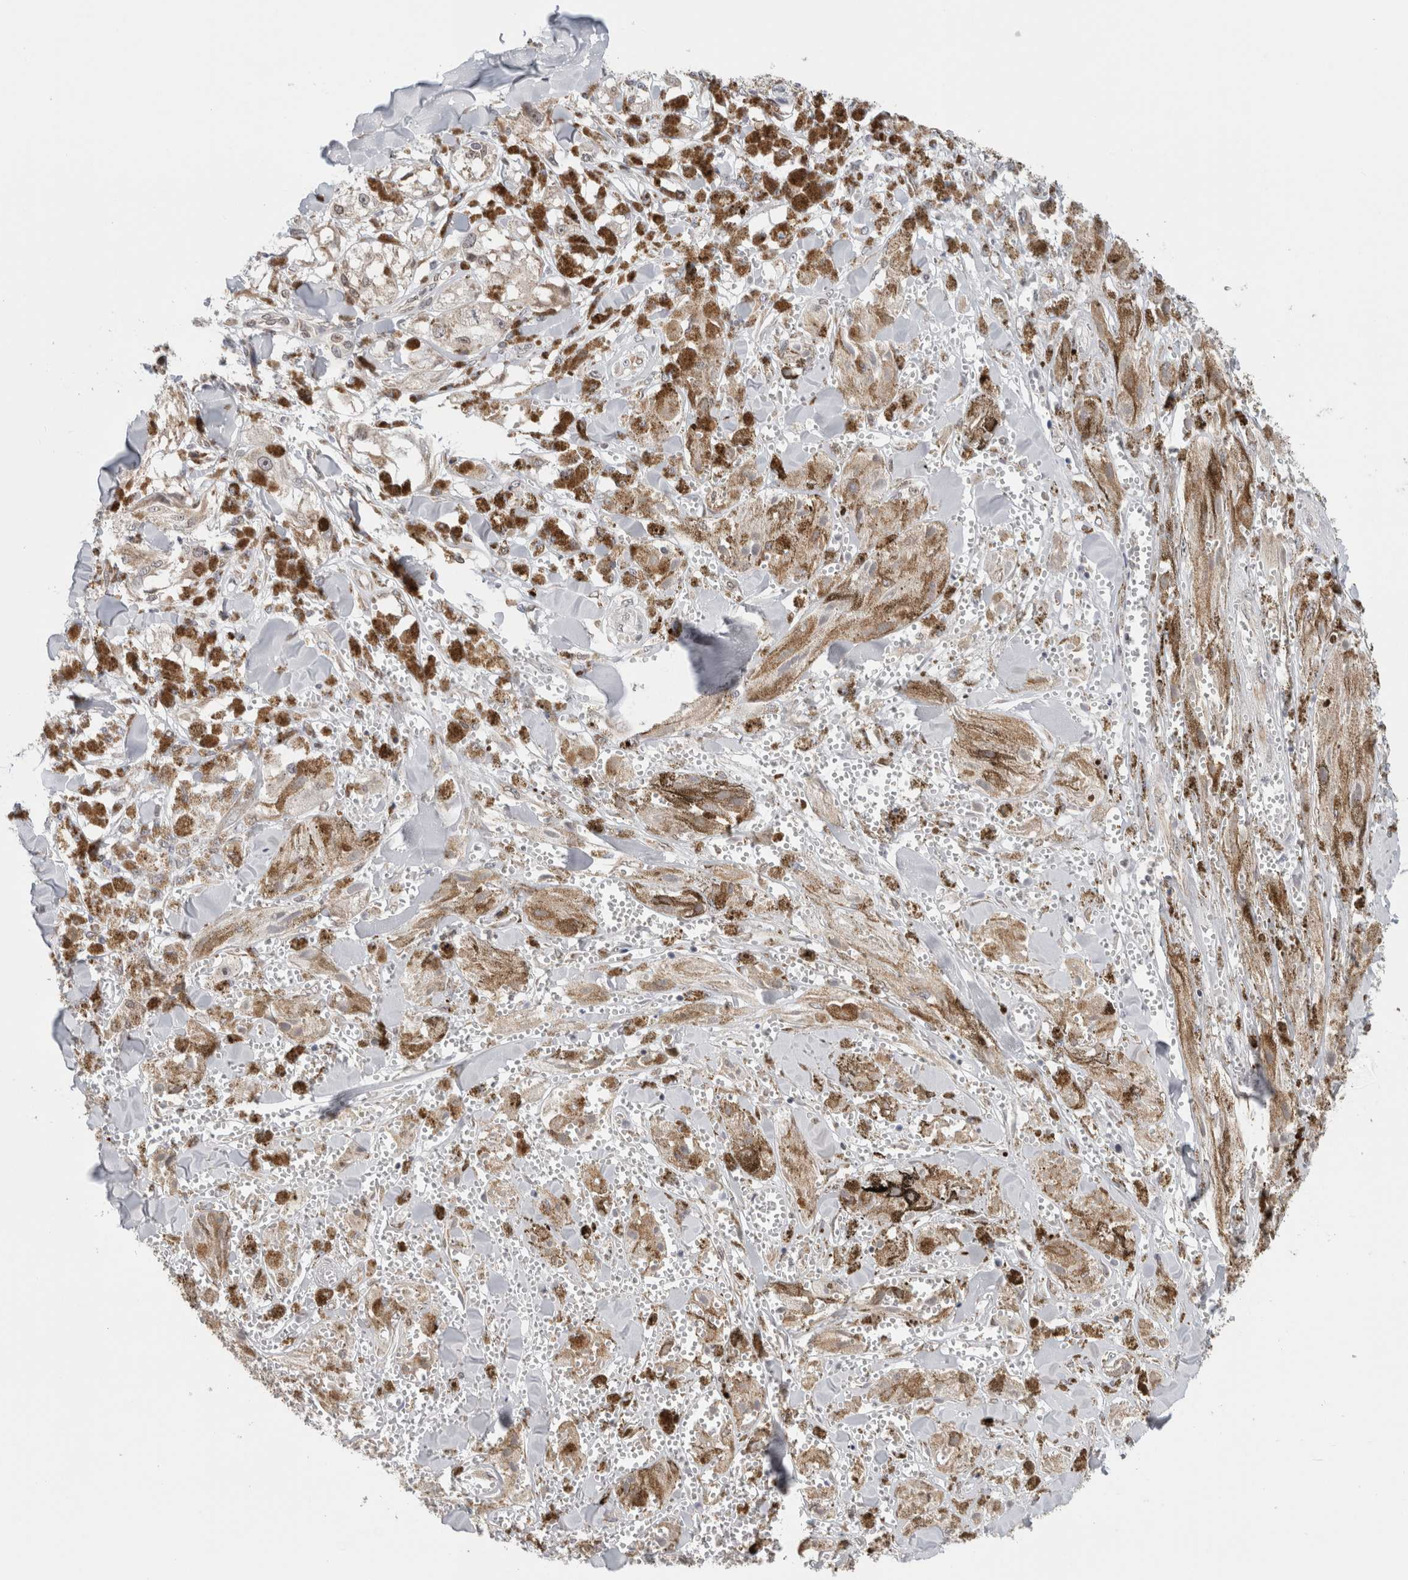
{"staining": {"intensity": "negative", "quantity": "none", "location": "none"}, "tissue": "melanoma", "cell_type": "Tumor cells", "image_type": "cancer", "snomed": [{"axis": "morphology", "description": "Malignant melanoma, NOS"}, {"axis": "topography", "description": "Skin"}], "caption": "An immunohistochemistry photomicrograph of melanoma is shown. There is no staining in tumor cells of melanoma.", "gene": "RBMX2", "patient": {"sex": "male", "age": 88}}